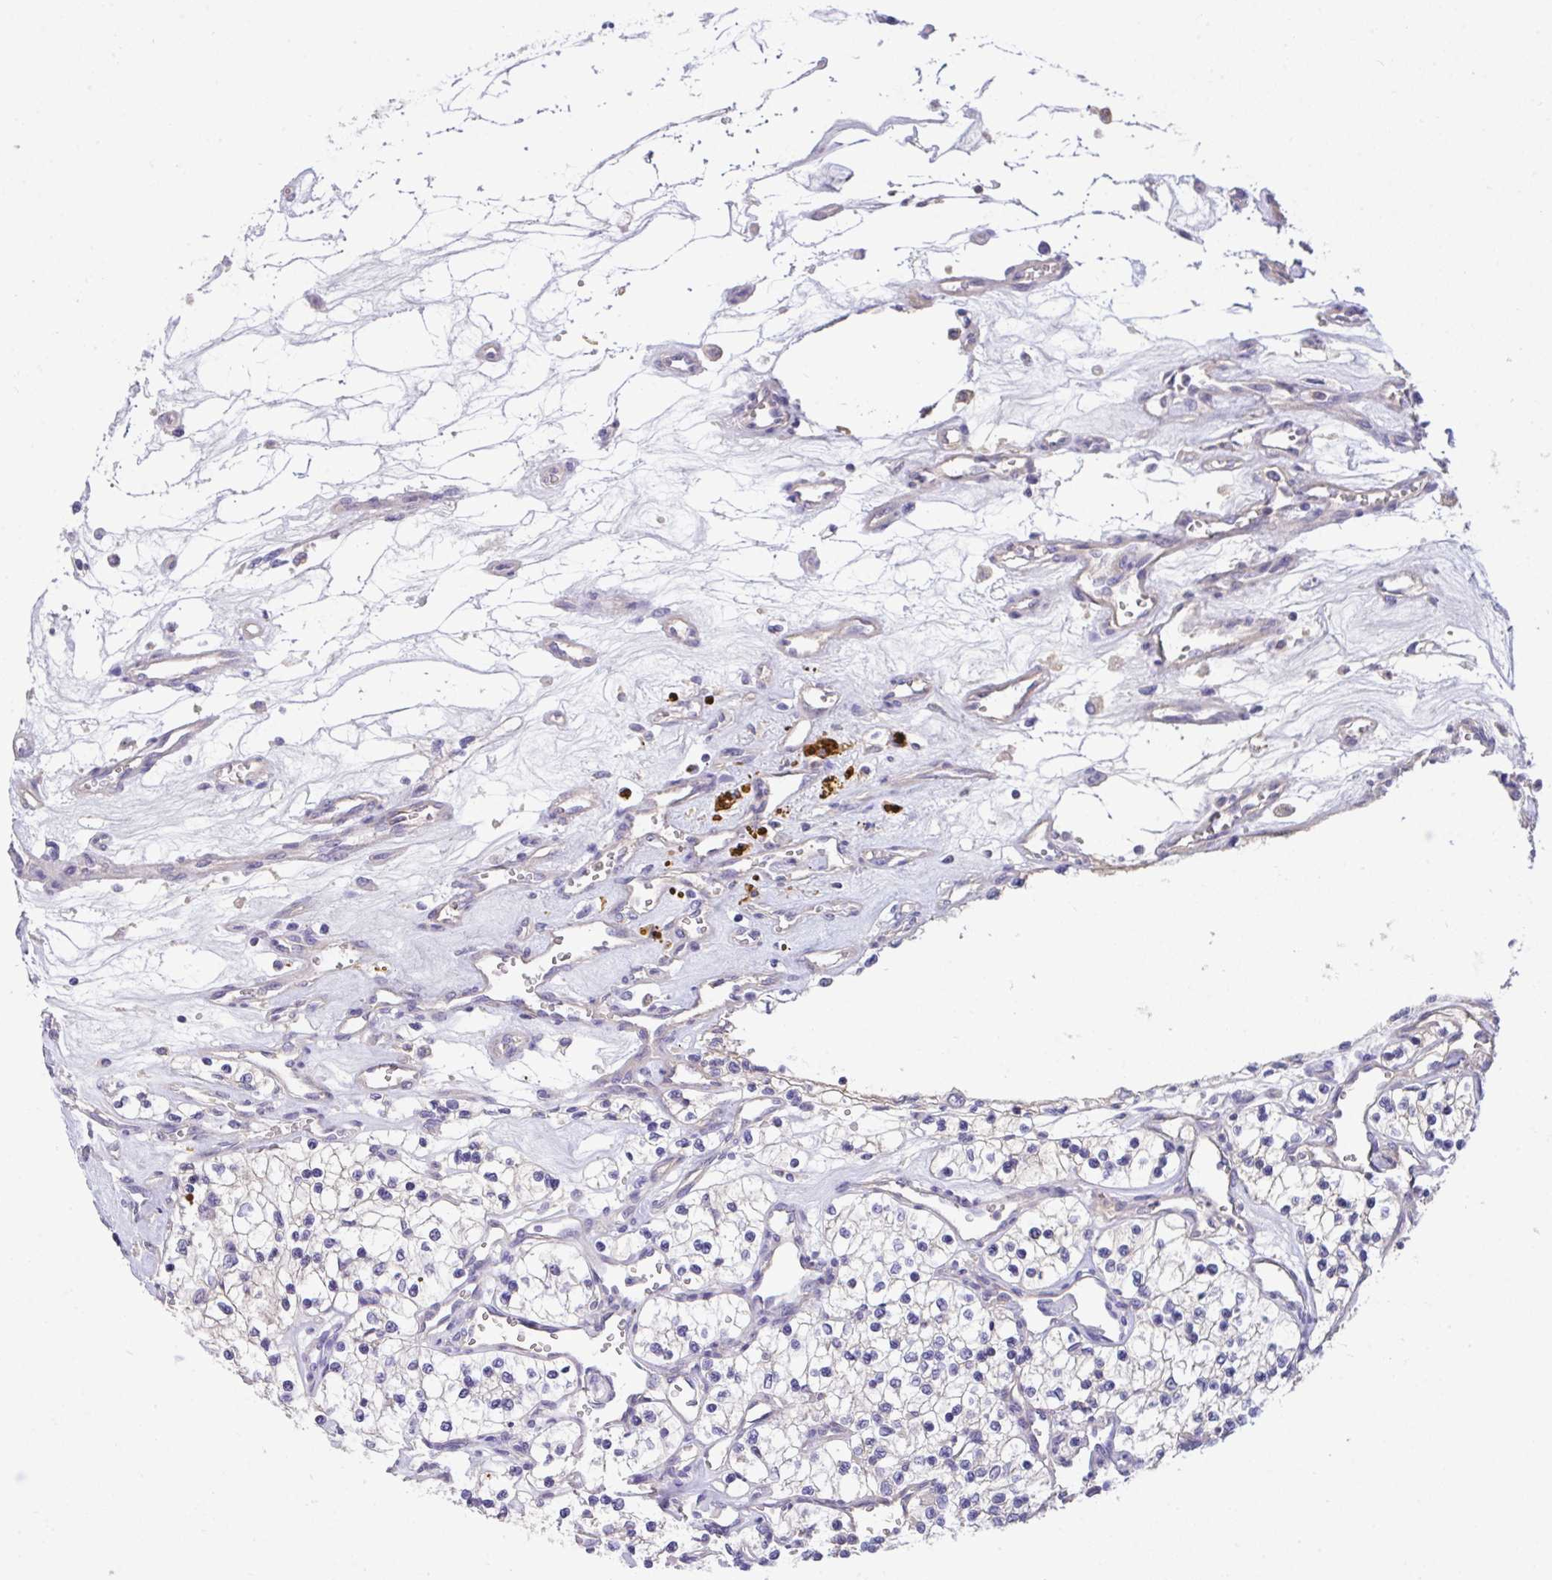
{"staining": {"intensity": "negative", "quantity": "none", "location": "none"}, "tissue": "renal cancer", "cell_type": "Tumor cells", "image_type": "cancer", "snomed": [{"axis": "morphology", "description": "Adenocarcinoma, NOS"}, {"axis": "topography", "description": "Kidney"}], "caption": "Immunohistochemistry image of neoplastic tissue: human renal cancer (adenocarcinoma) stained with DAB (3,3'-diaminobenzidine) exhibits no significant protein expression in tumor cells. The staining was performed using DAB (3,3'-diaminobenzidine) to visualize the protein expression in brown, while the nuclei were stained in blue with hematoxylin (Magnification: 20x).", "gene": "ZNF581", "patient": {"sex": "female", "age": 69}}